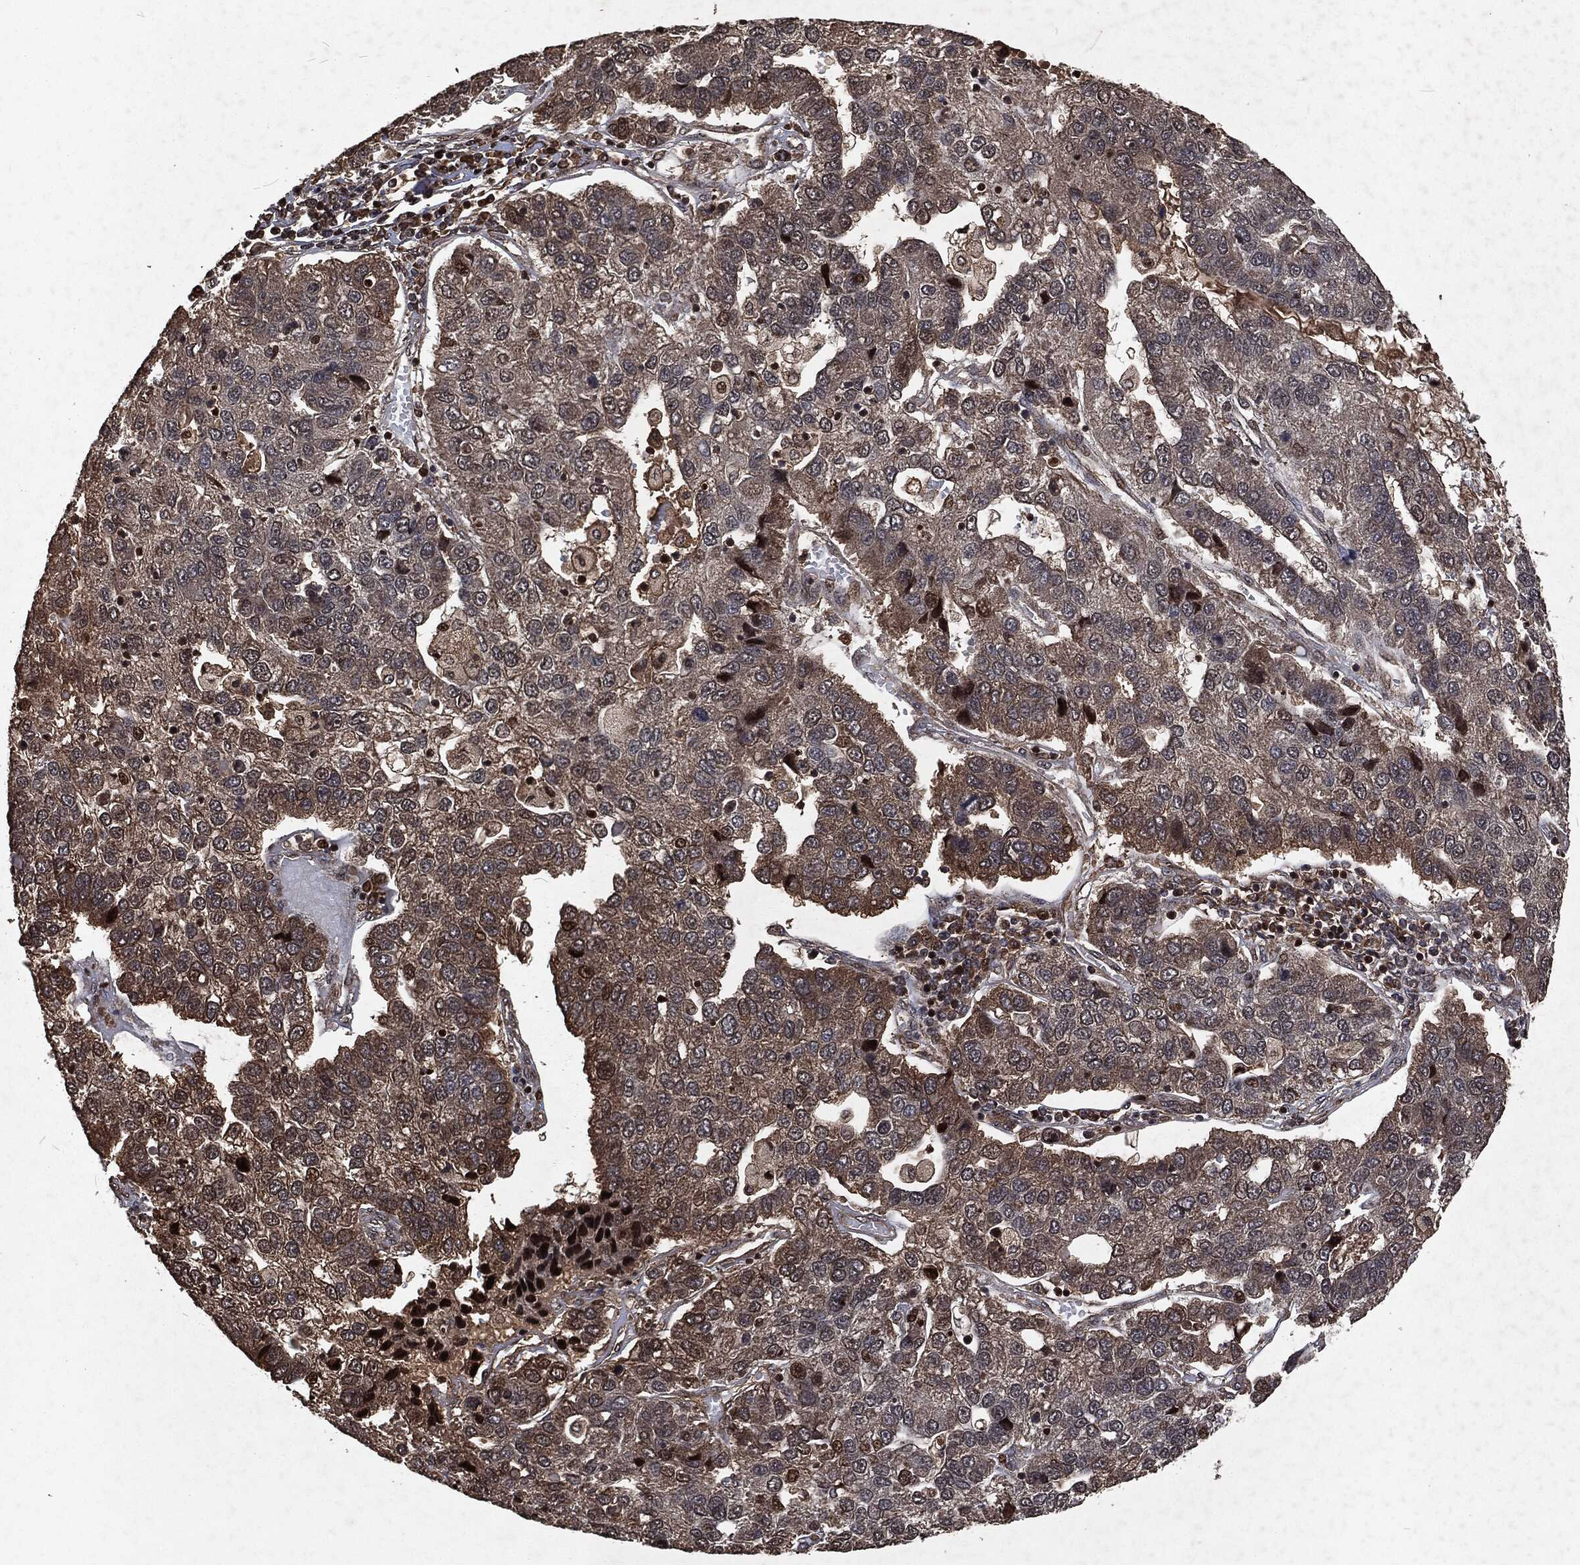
{"staining": {"intensity": "moderate", "quantity": "25%-75%", "location": "cytoplasmic/membranous"}, "tissue": "pancreatic cancer", "cell_type": "Tumor cells", "image_type": "cancer", "snomed": [{"axis": "morphology", "description": "Adenocarcinoma, NOS"}, {"axis": "topography", "description": "Pancreas"}], "caption": "Adenocarcinoma (pancreatic) was stained to show a protein in brown. There is medium levels of moderate cytoplasmic/membranous positivity in approximately 25%-75% of tumor cells.", "gene": "SNAI1", "patient": {"sex": "female", "age": 61}}